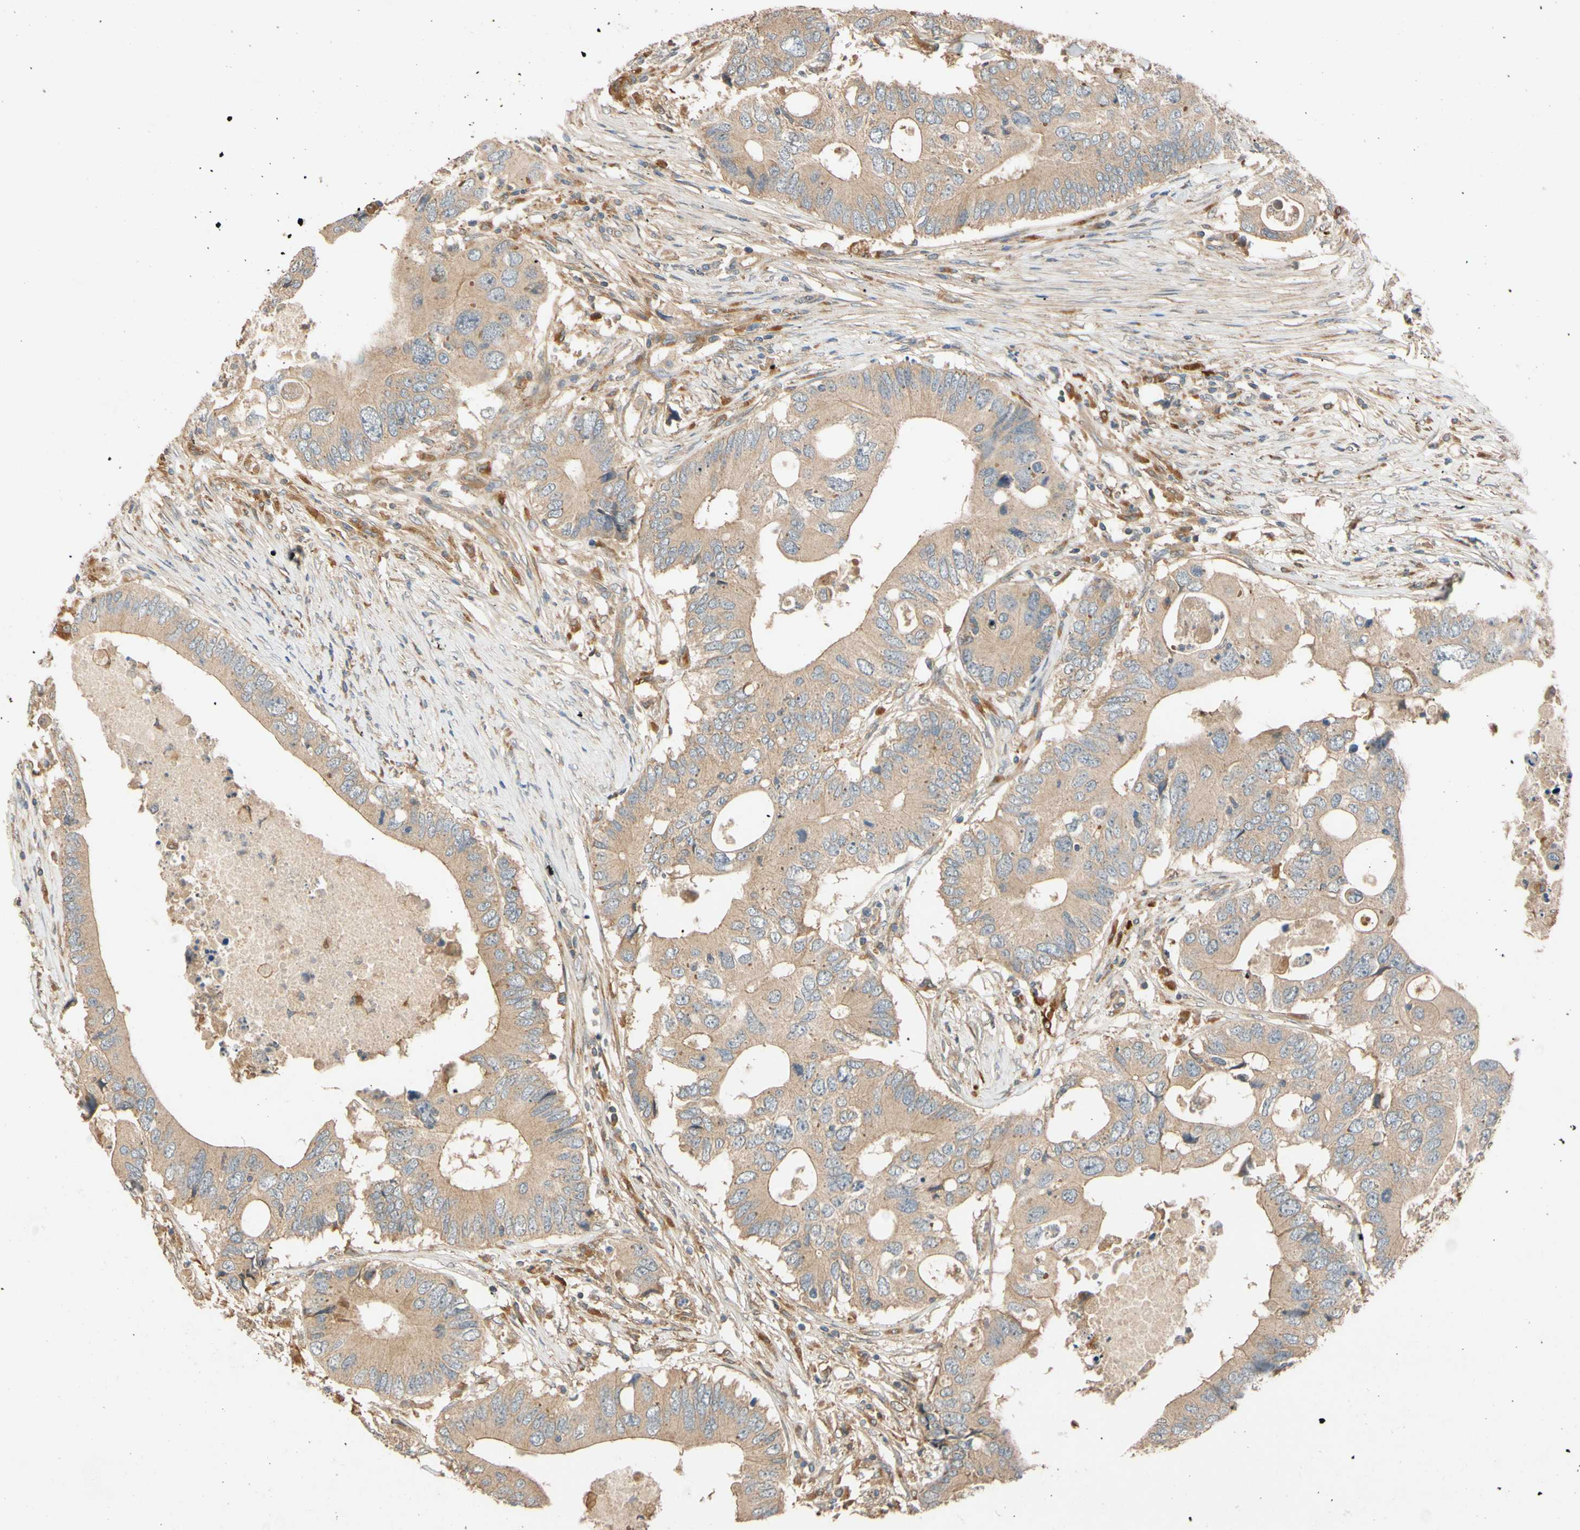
{"staining": {"intensity": "weak", "quantity": ">75%", "location": "cytoplasmic/membranous"}, "tissue": "colorectal cancer", "cell_type": "Tumor cells", "image_type": "cancer", "snomed": [{"axis": "morphology", "description": "Adenocarcinoma, NOS"}, {"axis": "topography", "description": "Colon"}], "caption": "Immunohistochemistry image of neoplastic tissue: human colorectal cancer (adenocarcinoma) stained using immunohistochemistry (IHC) reveals low levels of weak protein expression localized specifically in the cytoplasmic/membranous of tumor cells, appearing as a cytoplasmic/membranous brown color.", "gene": "USP46", "patient": {"sex": "male", "age": 71}}